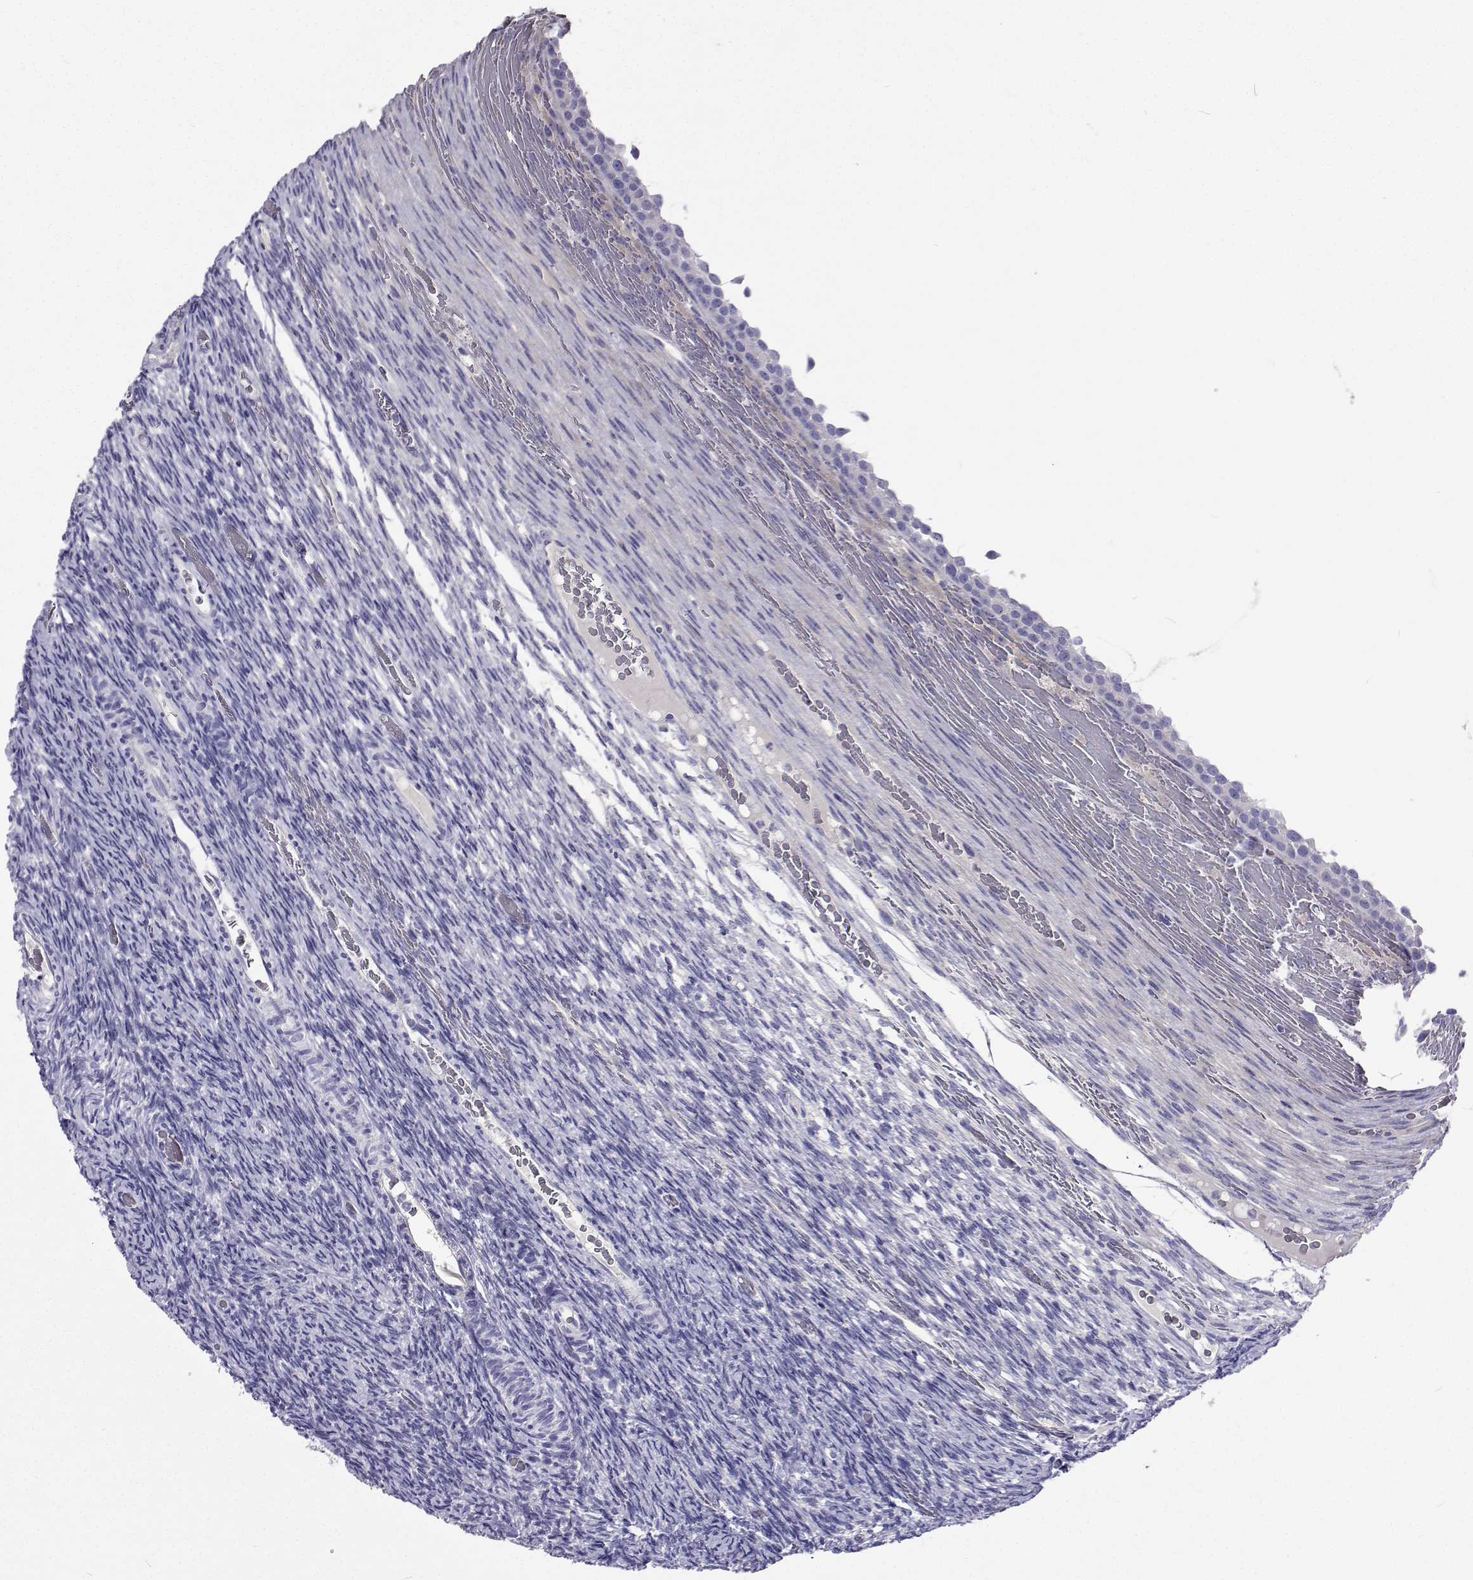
{"staining": {"intensity": "negative", "quantity": "none", "location": "none"}, "tissue": "ovary", "cell_type": "Follicle cells", "image_type": "normal", "snomed": [{"axis": "morphology", "description": "Normal tissue, NOS"}, {"axis": "topography", "description": "Ovary"}], "caption": "Human ovary stained for a protein using immunohistochemistry displays no staining in follicle cells.", "gene": "LHFPL7", "patient": {"sex": "female", "age": 34}}